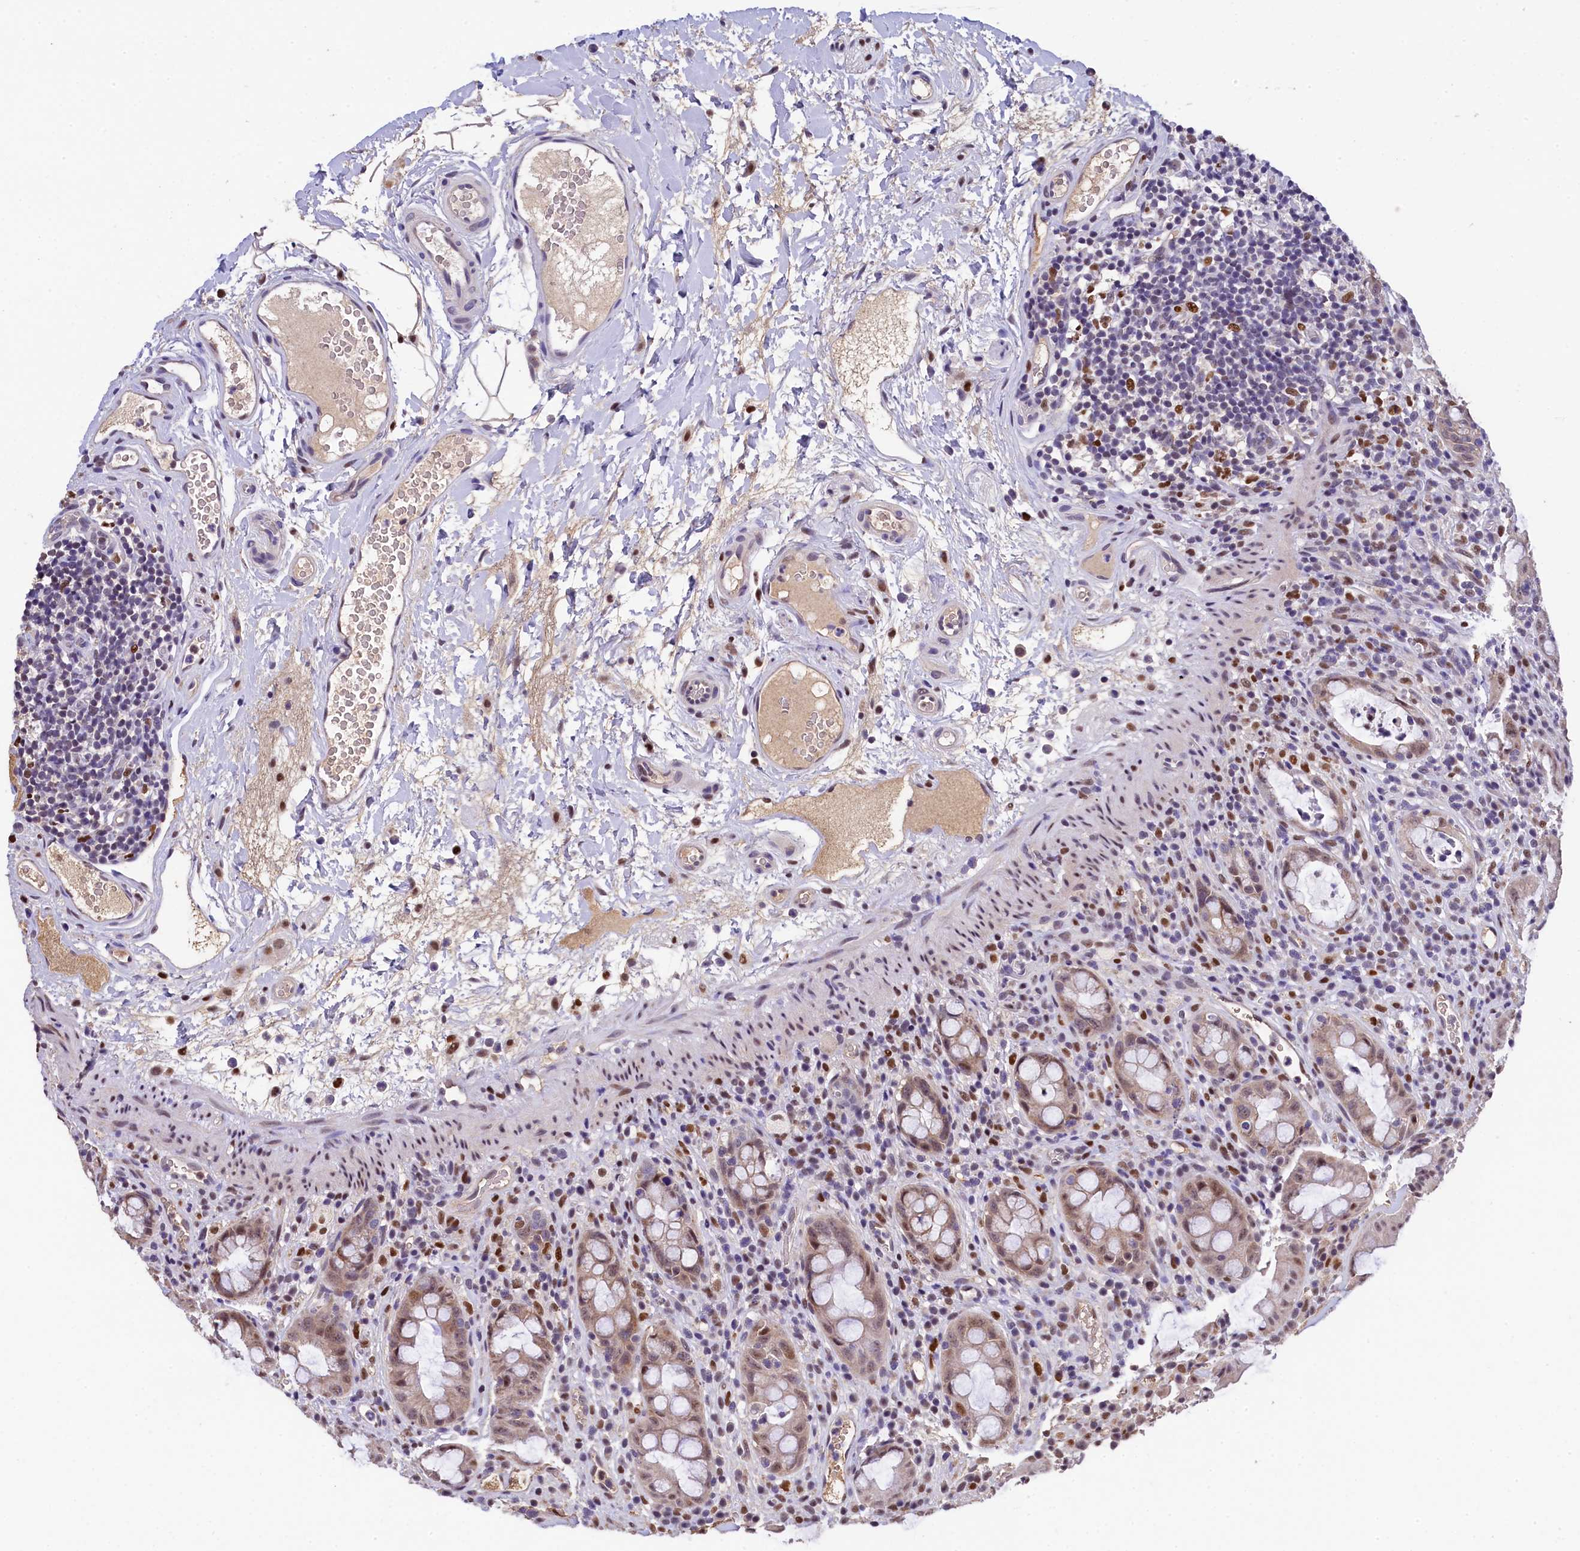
{"staining": {"intensity": "moderate", "quantity": "25%-75%", "location": "cytoplasmic/membranous,nuclear"}, "tissue": "rectum", "cell_type": "Glandular cells", "image_type": "normal", "snomed": [{"axis": "morphology", "description": "Normal tissue, NOS"}, {"axis": "topography", "description": "Rectum"}], "caption": "A photomicrograph showing moderate cytoplasmic/membranous,nuclear positivity in about 25%-75% of glandular cells in benign rectum, as visualized by brown immunohistochemical staining.", "gene": "HECTD4", "patient": {"sex": "female", "age": 57}}